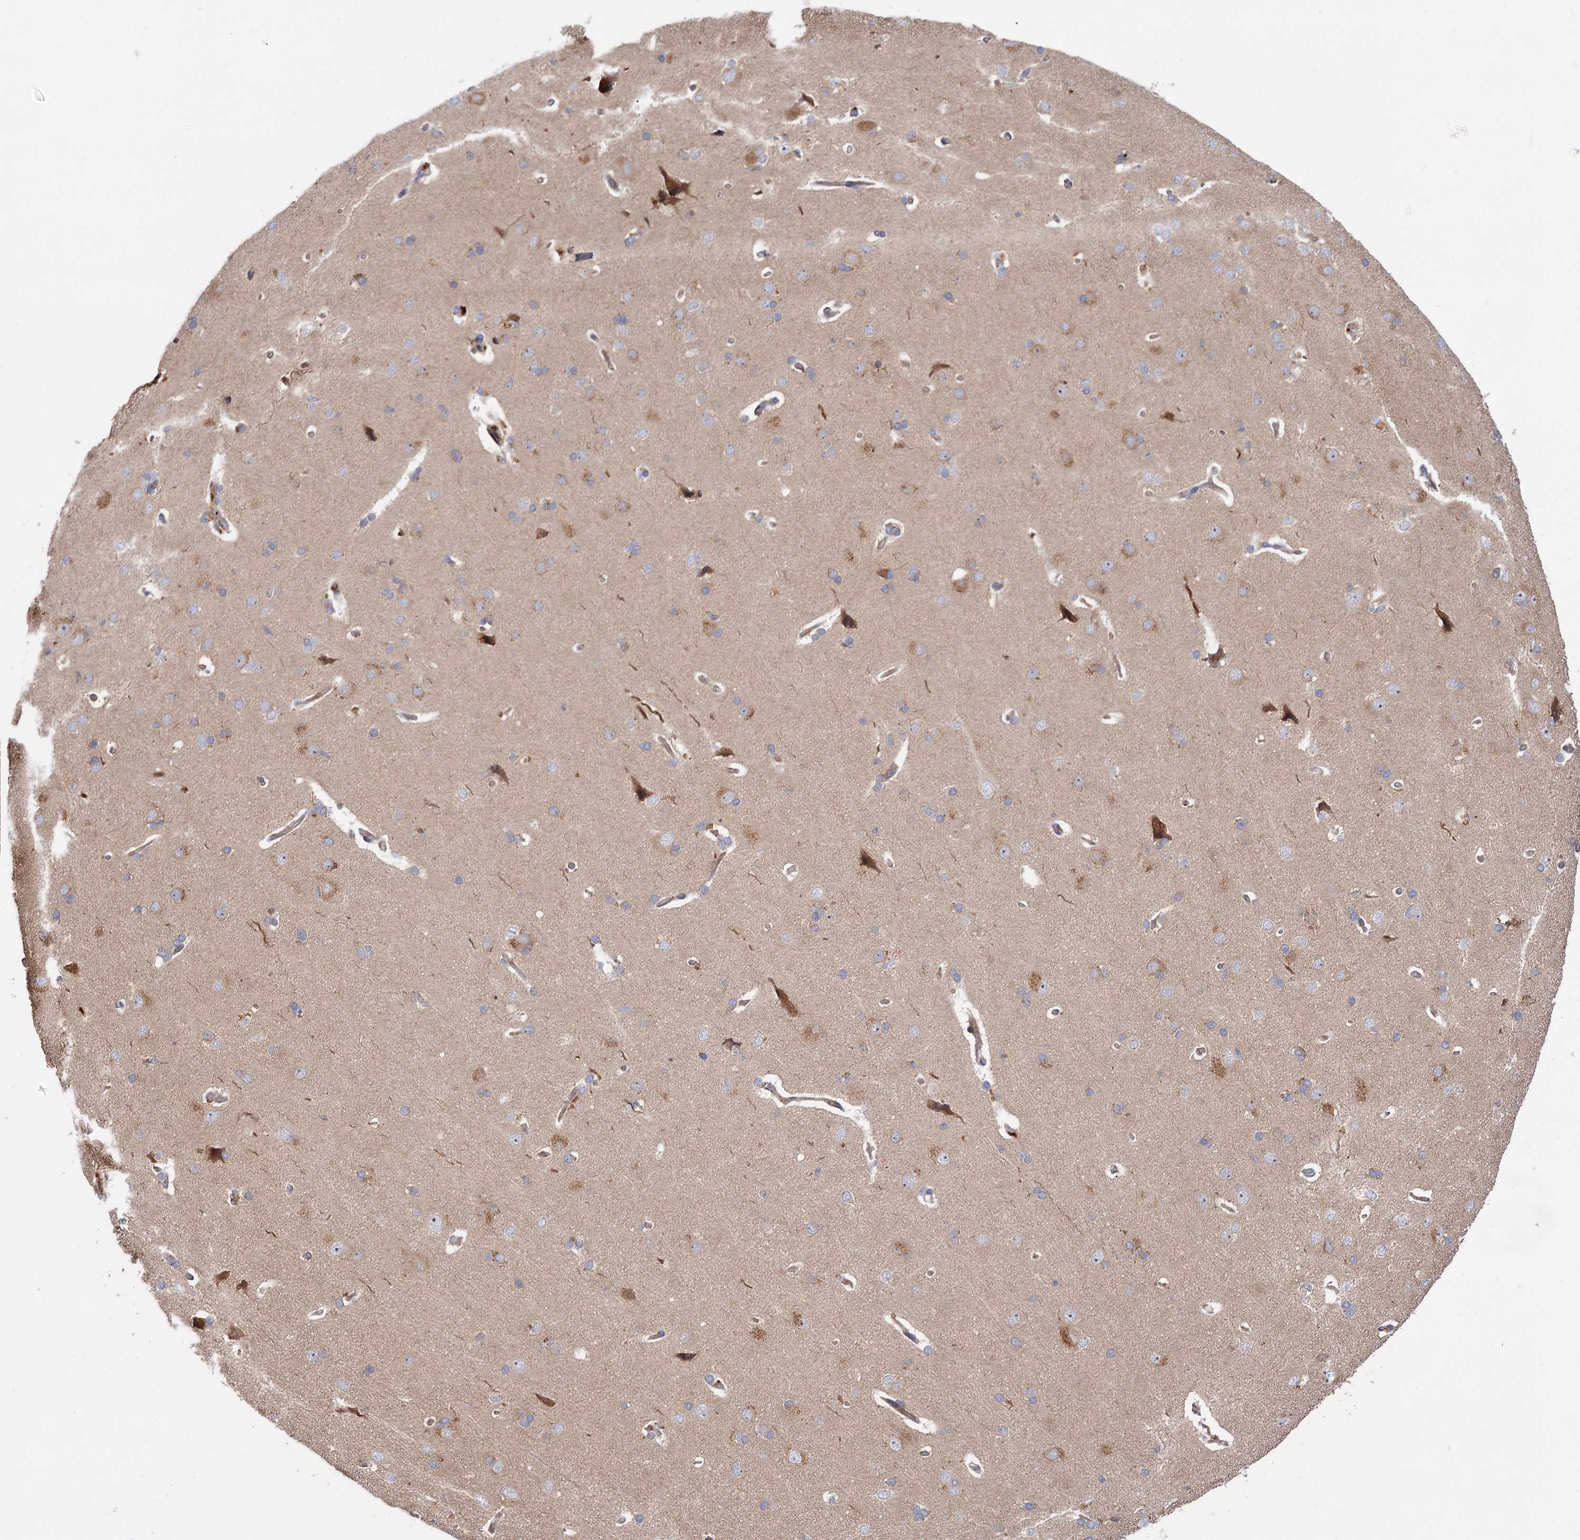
{"staining": {"intensity": "weak", "quantity": ">75%", "location": "cytoplasmic/membranous"}, "tissue": "cerebral cortex", "cell_type": "Endothelial cells", "image_type": "normal", "snomed": [{"axis": "morphology", "description": "Normal tissue, NOS"}, {"axis": "topography", "description": "Cerebral cortex"}], "caption": "High-magnification brightfield microscopy of unremarkable cerebral cortex stained with DAB (3,3'-diaminobenzidine) (brown) and counterstained with hematoxylin (blue). endothelial cells exhibit weak cytoplasmic/membranous positivity is present in about>75% of cells.", "gene": "PATL1", "patient": {"sex": "male", "age": 62}}